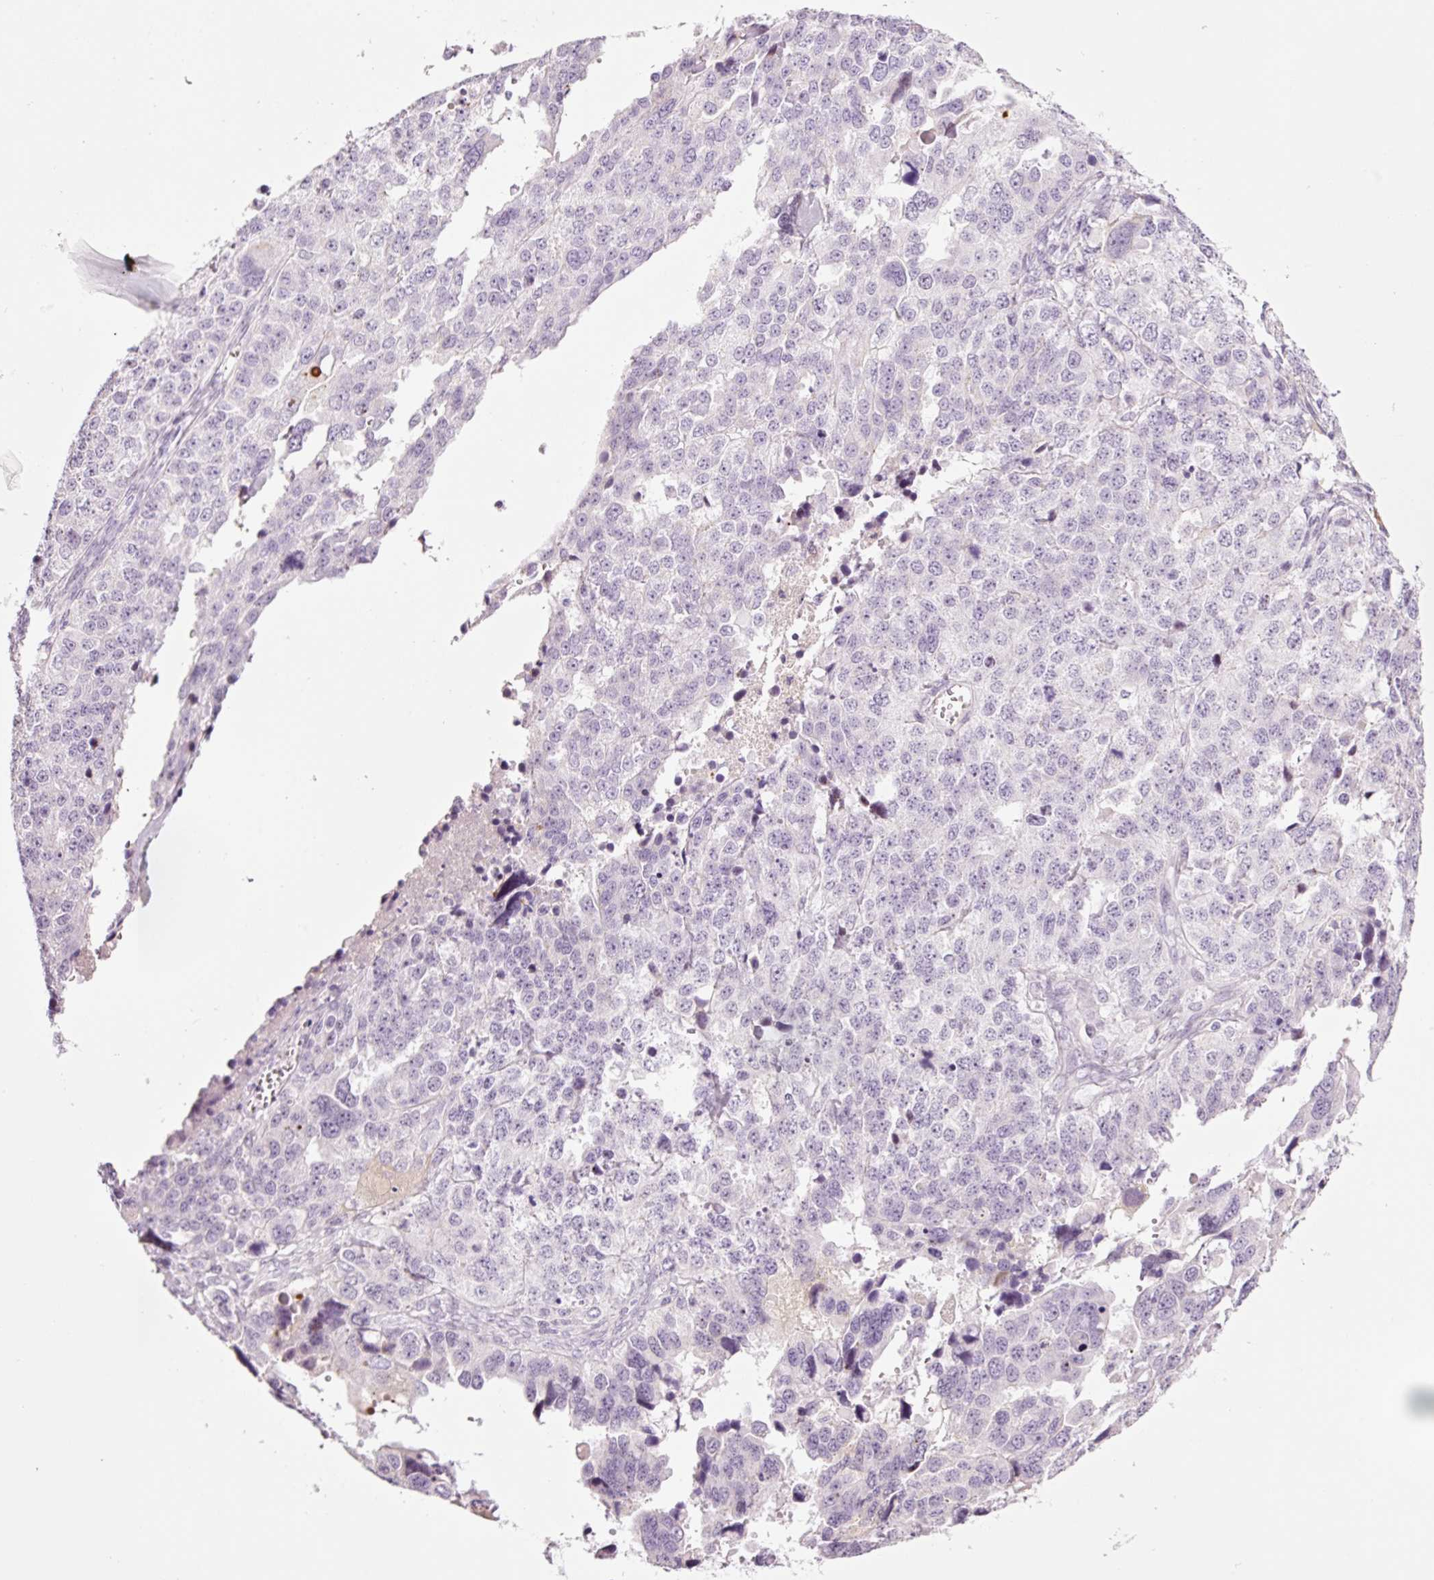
{"staining": {"intensity": "negative", "quantity": "none", "location": "none"}, "tissue": "ovarian cancer", "cell_type": "Tumor cells", "image_type": "cancer", "snomed": [{"axis": "morphology", "description": "Cystadenocarcinoma, serous, NOS"}, {"axis": "topography", "description": "Ovary"}], "caption": "There is no significant staining in tumor cells of serous cystadenocarcinoma (ovarian).", "gene": "KLF1", "patient": {"sex": "female", "age": 76}}